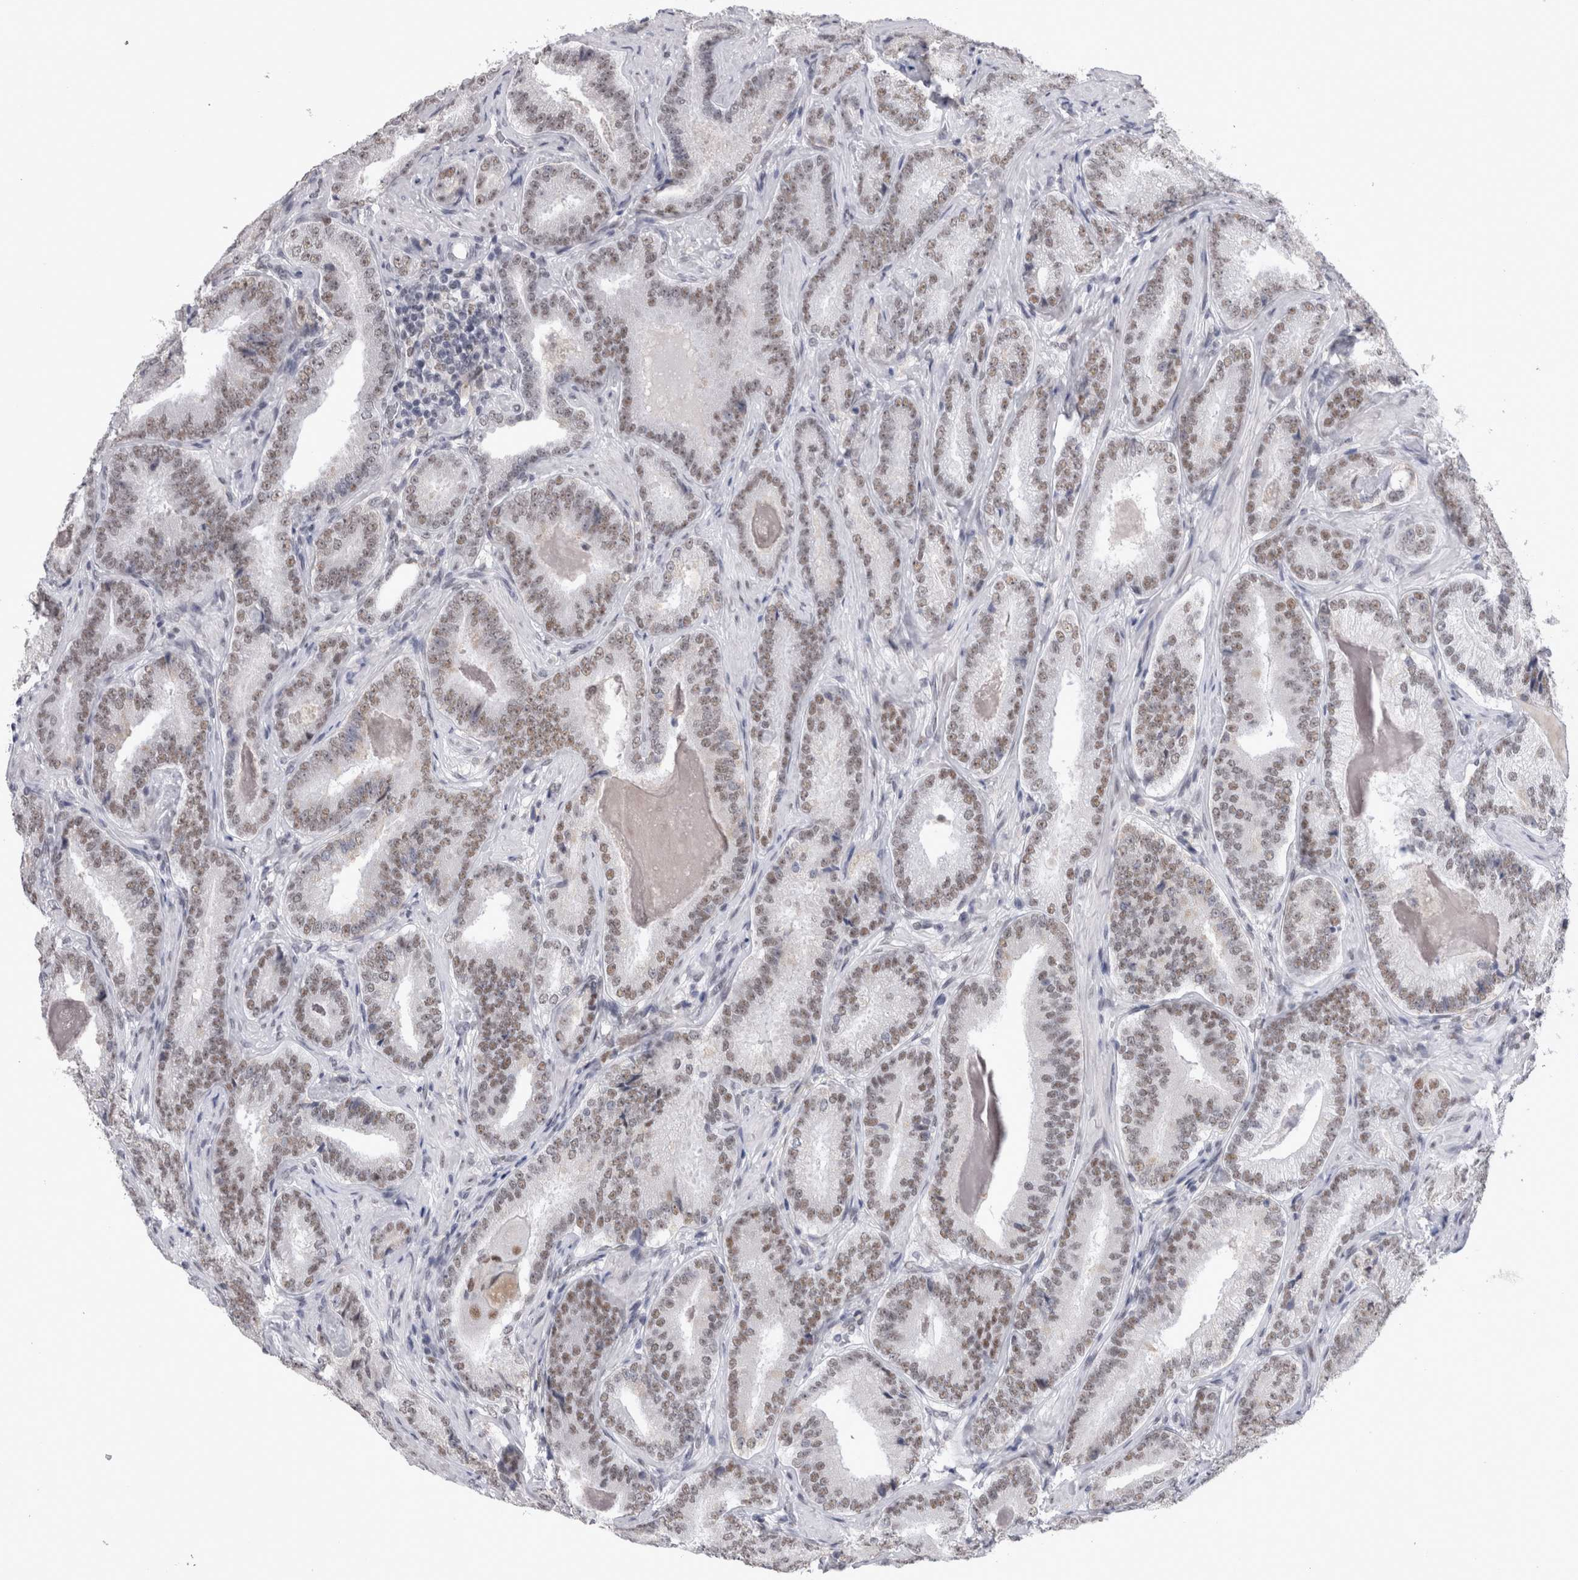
{"staining": {"intensity": "weak", "quantity": ">75%", "location": "nuclear"}, "tissue": "prostate cancer", "cell_type": "Tumor cells", "image_type": "cancer", "snomed": [{"axis": "morphology", "description": "Adenocarcinoma, Low grade"}, {"axis": "topography", "description": "Prostate"}], "caption": "Prostate cancer stained for a protein (brown) reveals weak nuclear positive positivity in about >75% of tumor cells.", "gene": "API5", "patient": {"sex": "male", "age": 51}}